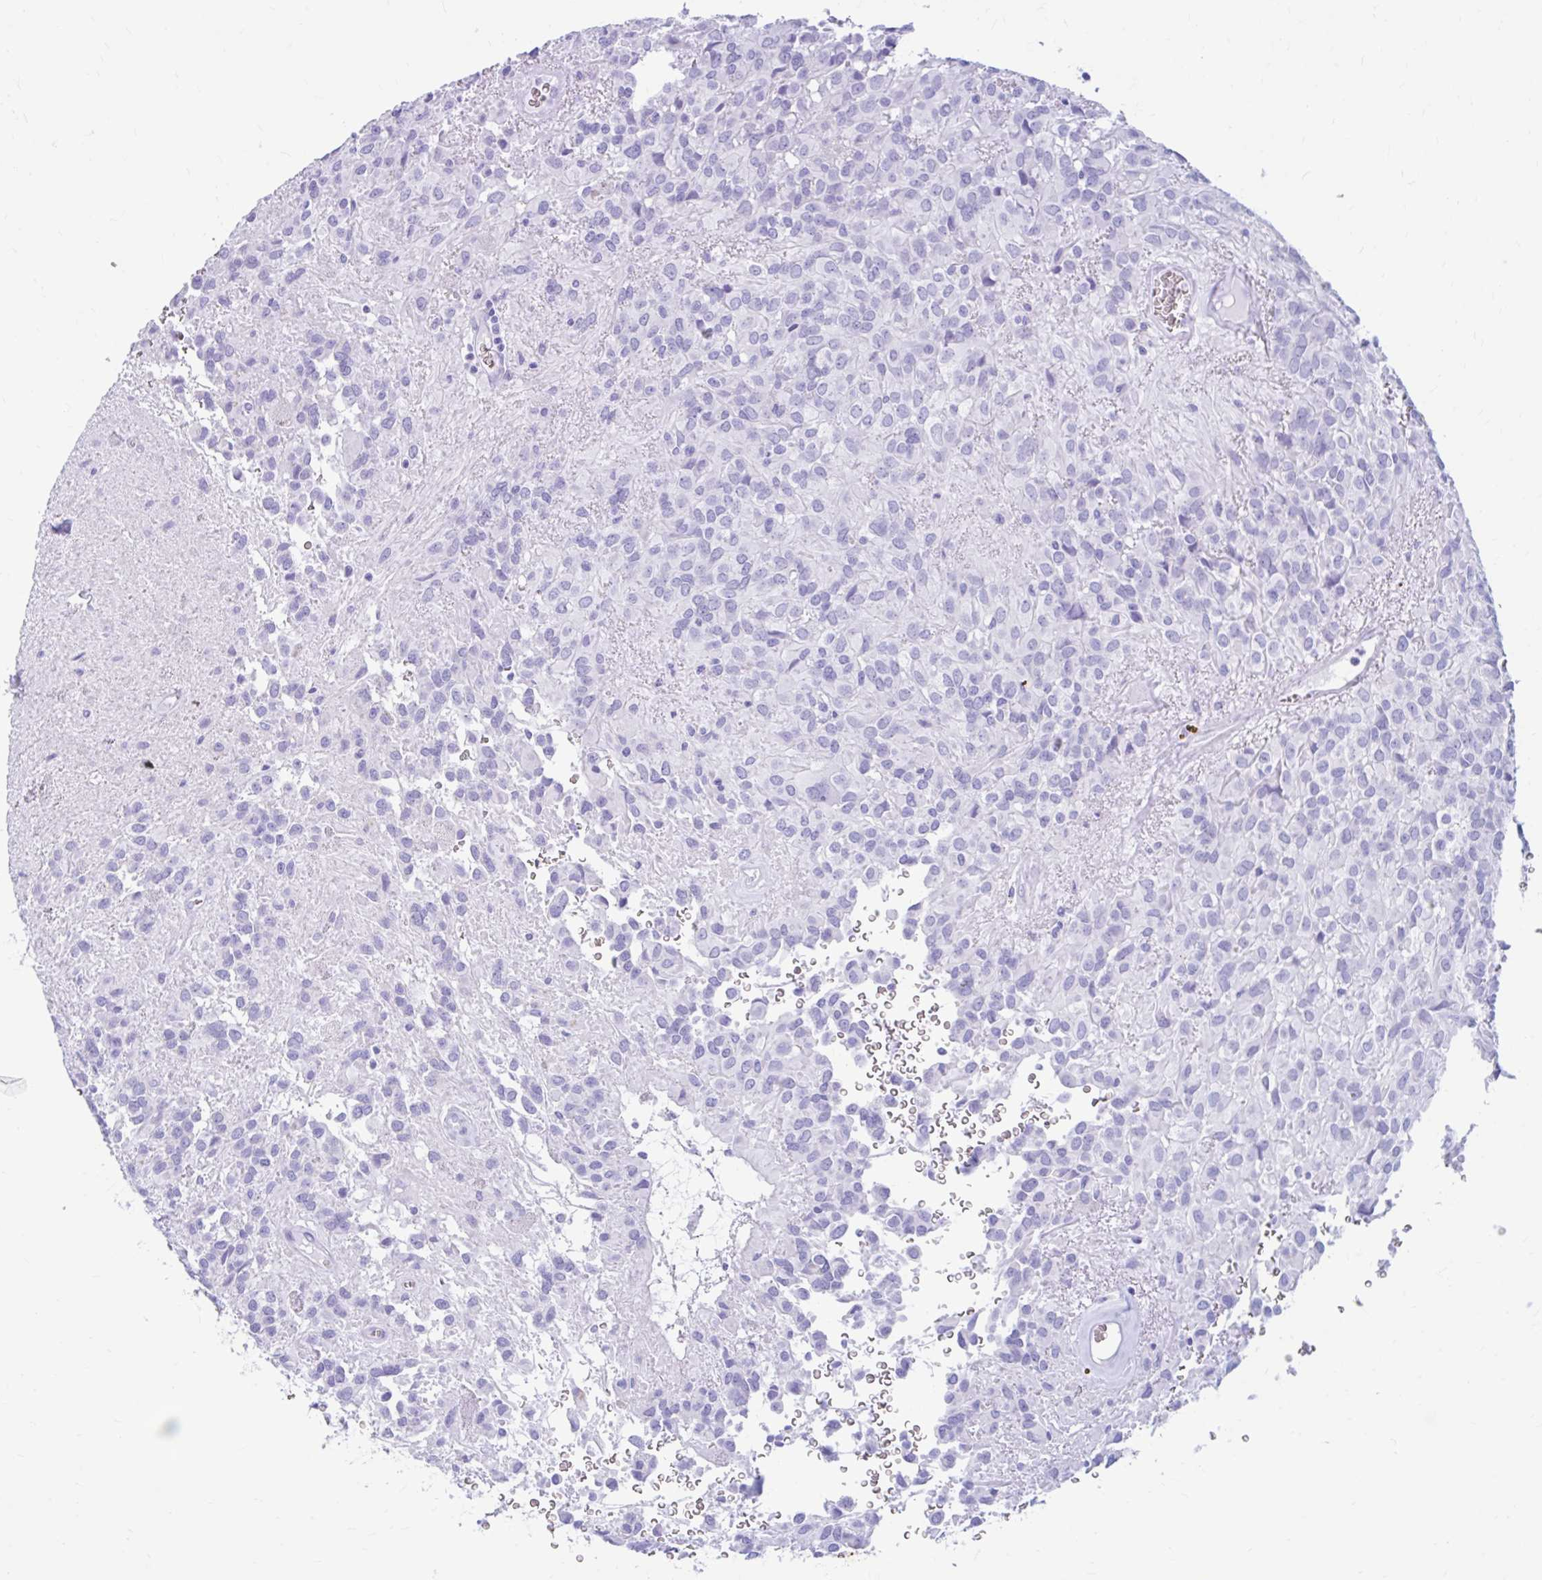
{"staining": {"intensity": "negative", "quantity": "none", "location": "none"}, "tissue": "glioma", "cell_type": "Tumor cells", "image_type": "cancer", "snomed": [{"axis": "morphology", "description": "Glioma, malignant, Low grade"}, {"axis": "topography", "description": "Brain"}], "caption": "DAB (3,3'-diaminobenzidine) immunohistochemical staining of glioma exhibits no significant expression in tumor cells.", "gene": "NSG2", "patient": {"sex": "male", "age": 56}}